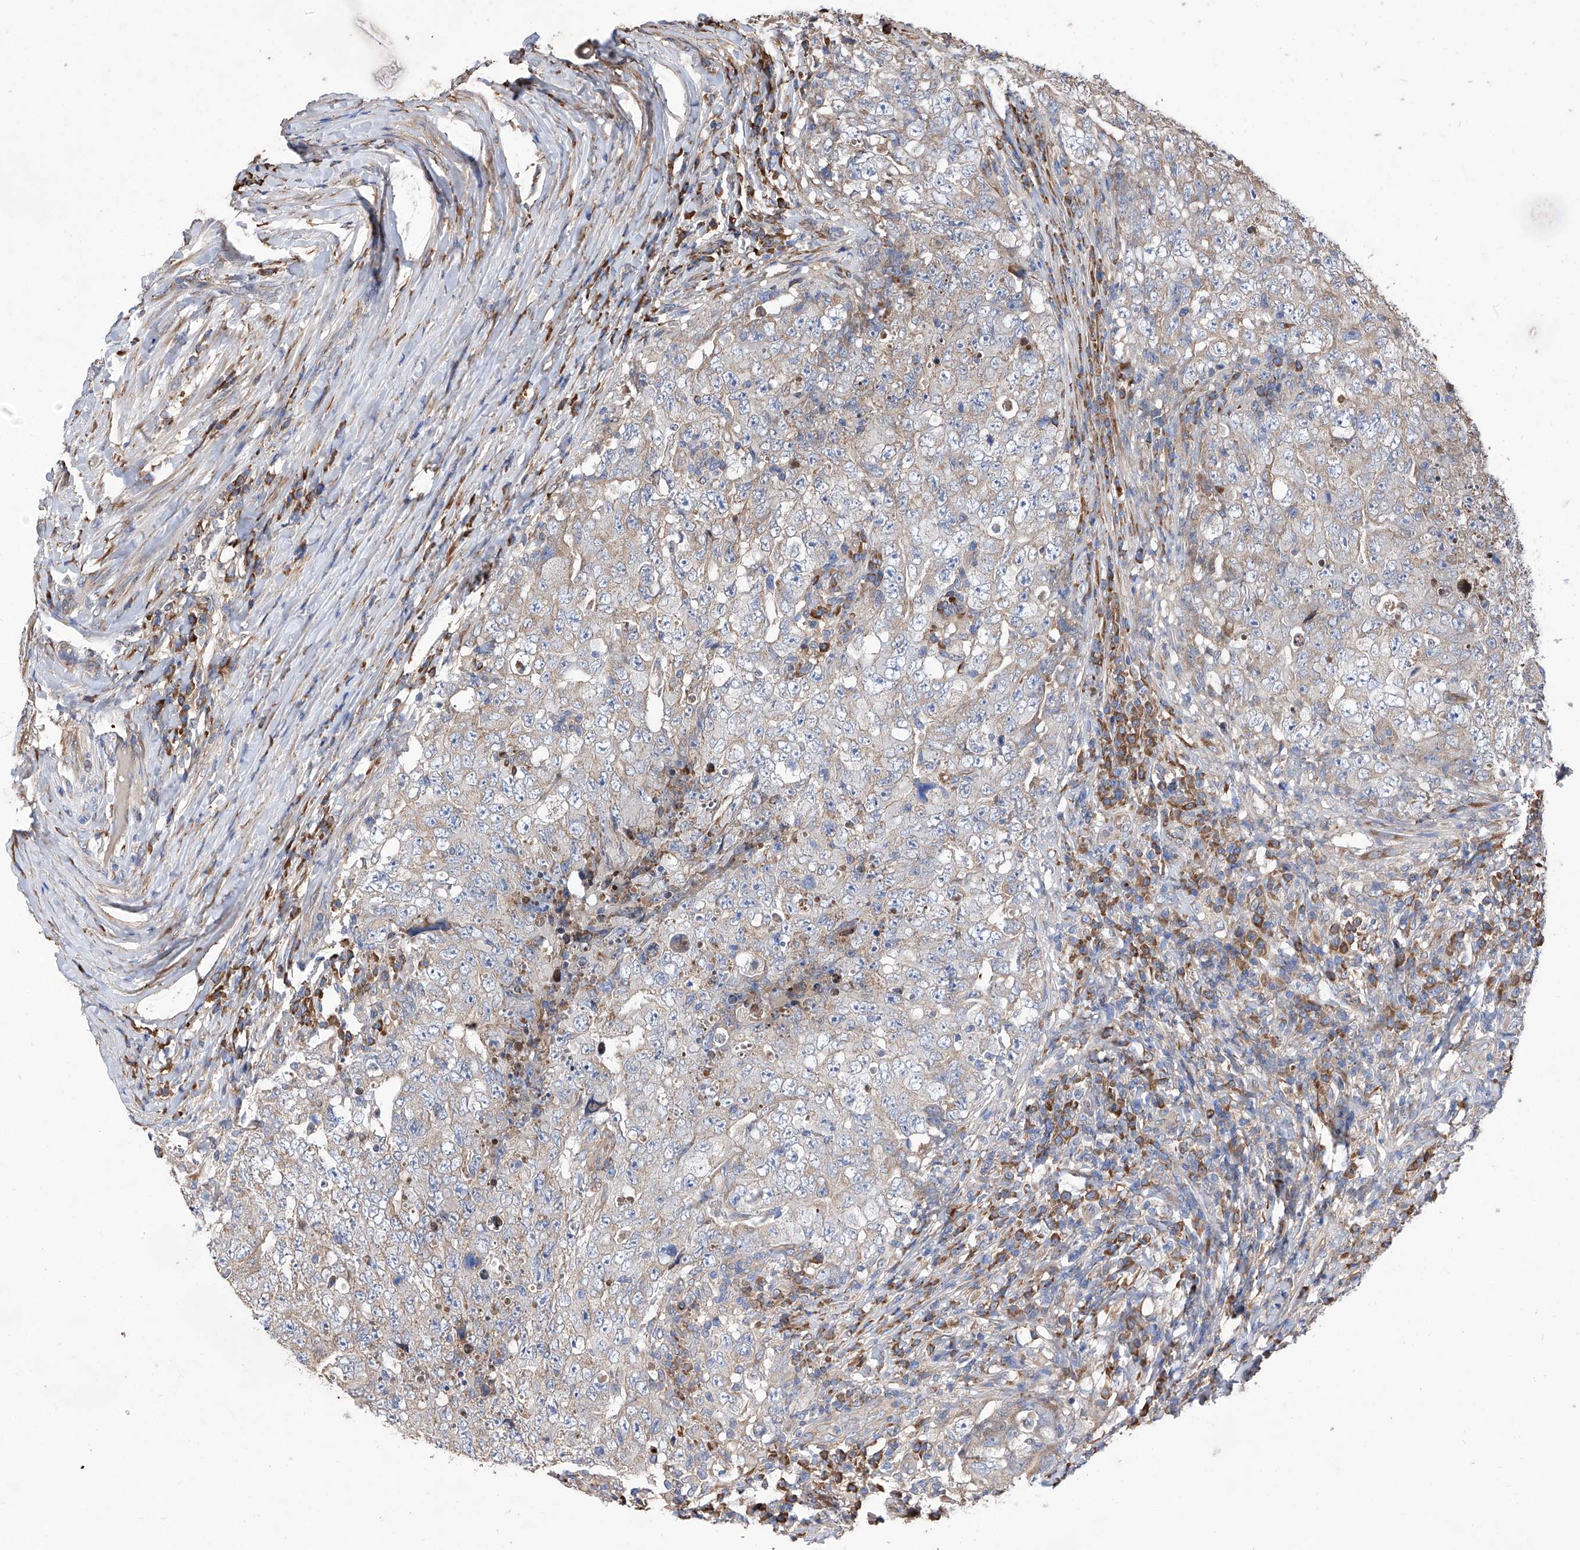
{"staining": {"intensity": "weak", "quantity": "25%-75%", "location": "cytoplasmic/membranous"}, "tissue": "testis cancer", "cell_type": "Tumor cells", "image_type": "cancer", "snomed": [{"axis": "morphology", "description": "Carcinoma, Embryonal, NOS"}, {"axis": "topography", "description": "Testis"}], "caption": "Testis cancer stained with a protein marker shows weak staining in tumor cells.", "gene": "INPP5B", "patient": {"sex": "male", "age": 26}}